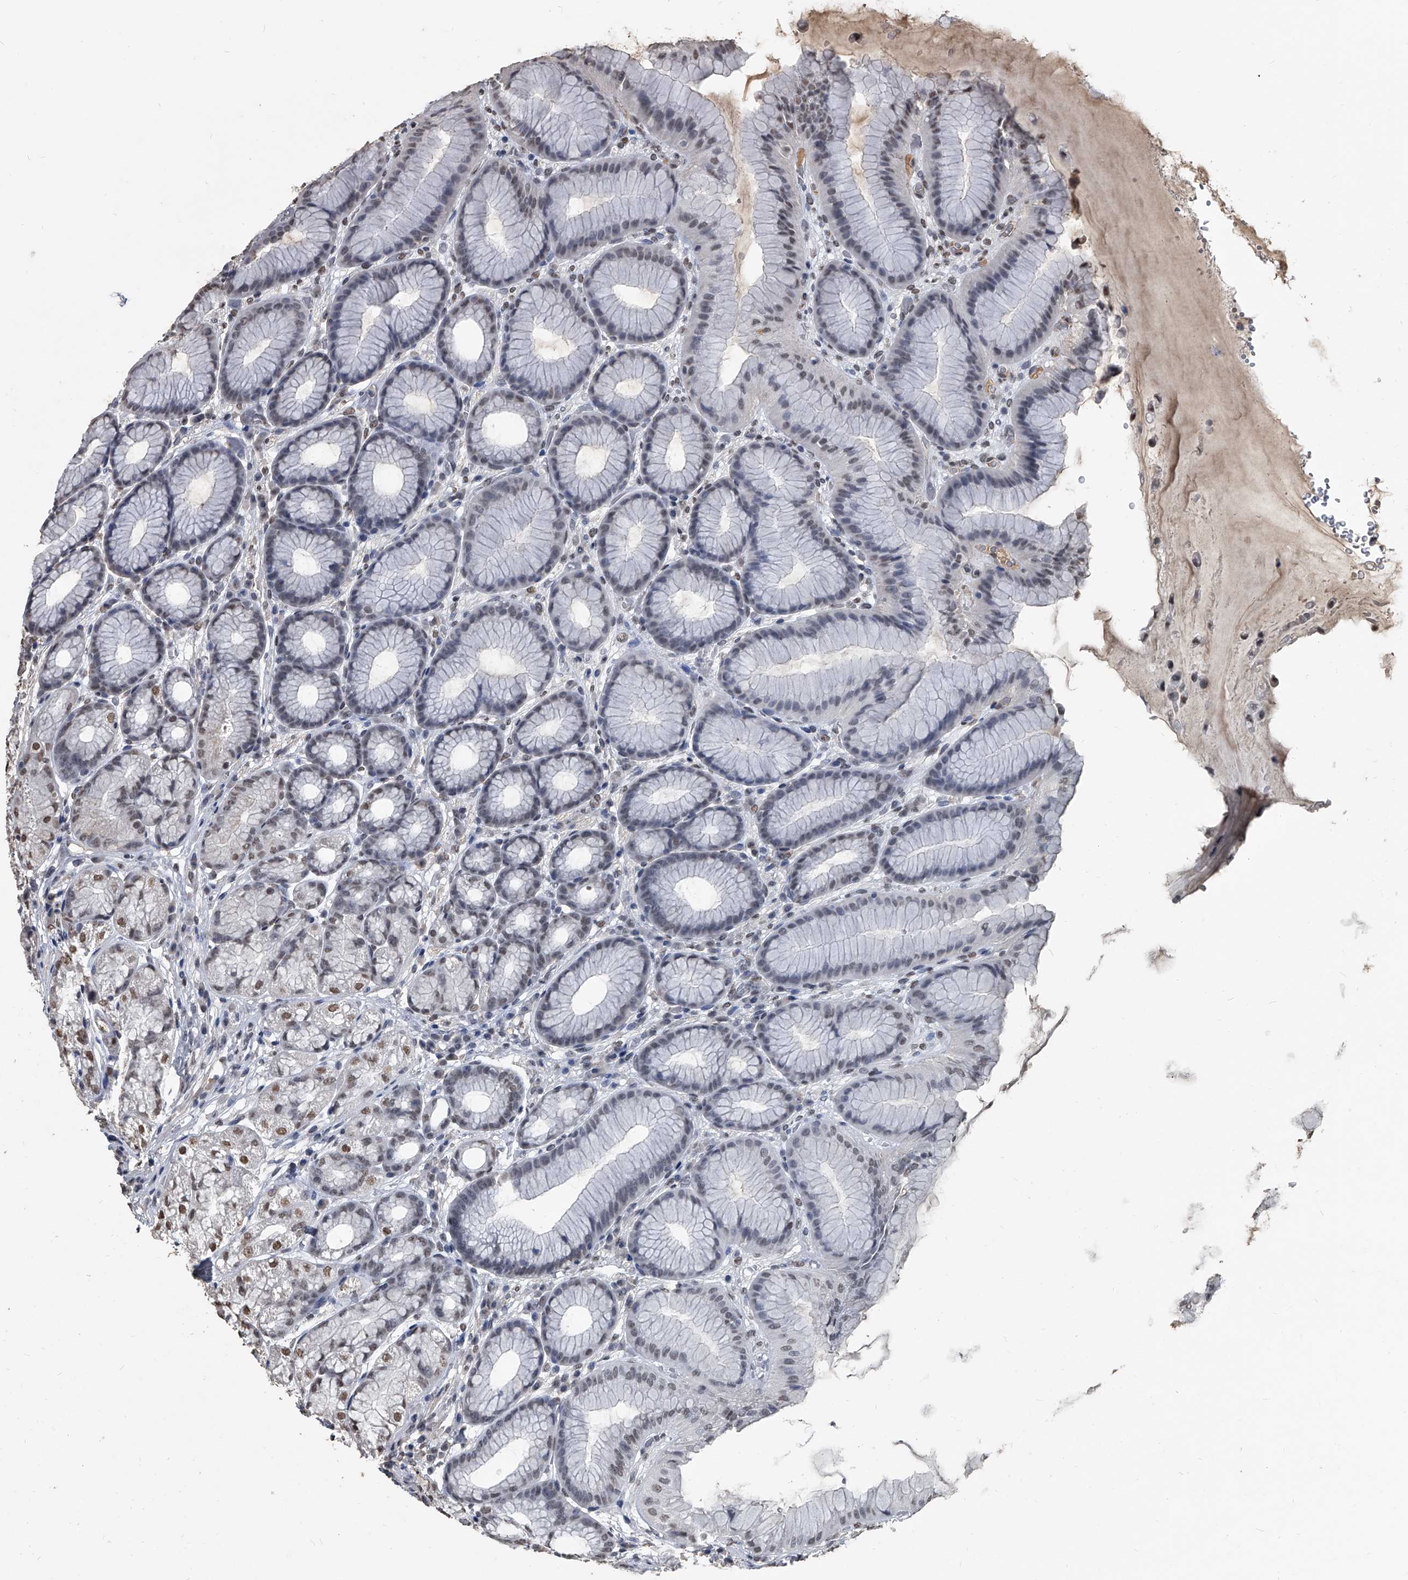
{"staining": {"intensity": "moderate", "quantity": "25%-75%", "location": "nuclear"}, "tissue": "stomach", "cell_type": "Glandular cells", "image_type": "normal", "snomed": [{"axis": "morphology", "description": "Normal tissue, NOS"}, {"axis": "topography", "description": "Stomach"}], "caption": "This is a micrograph of immunohistochemistry (IHC) staining of benign stomach, which shows moderate positivity in the nuclear of glandular cells.", "gene": "MATR3", "patient": {"sex": "male", "age": 57}}